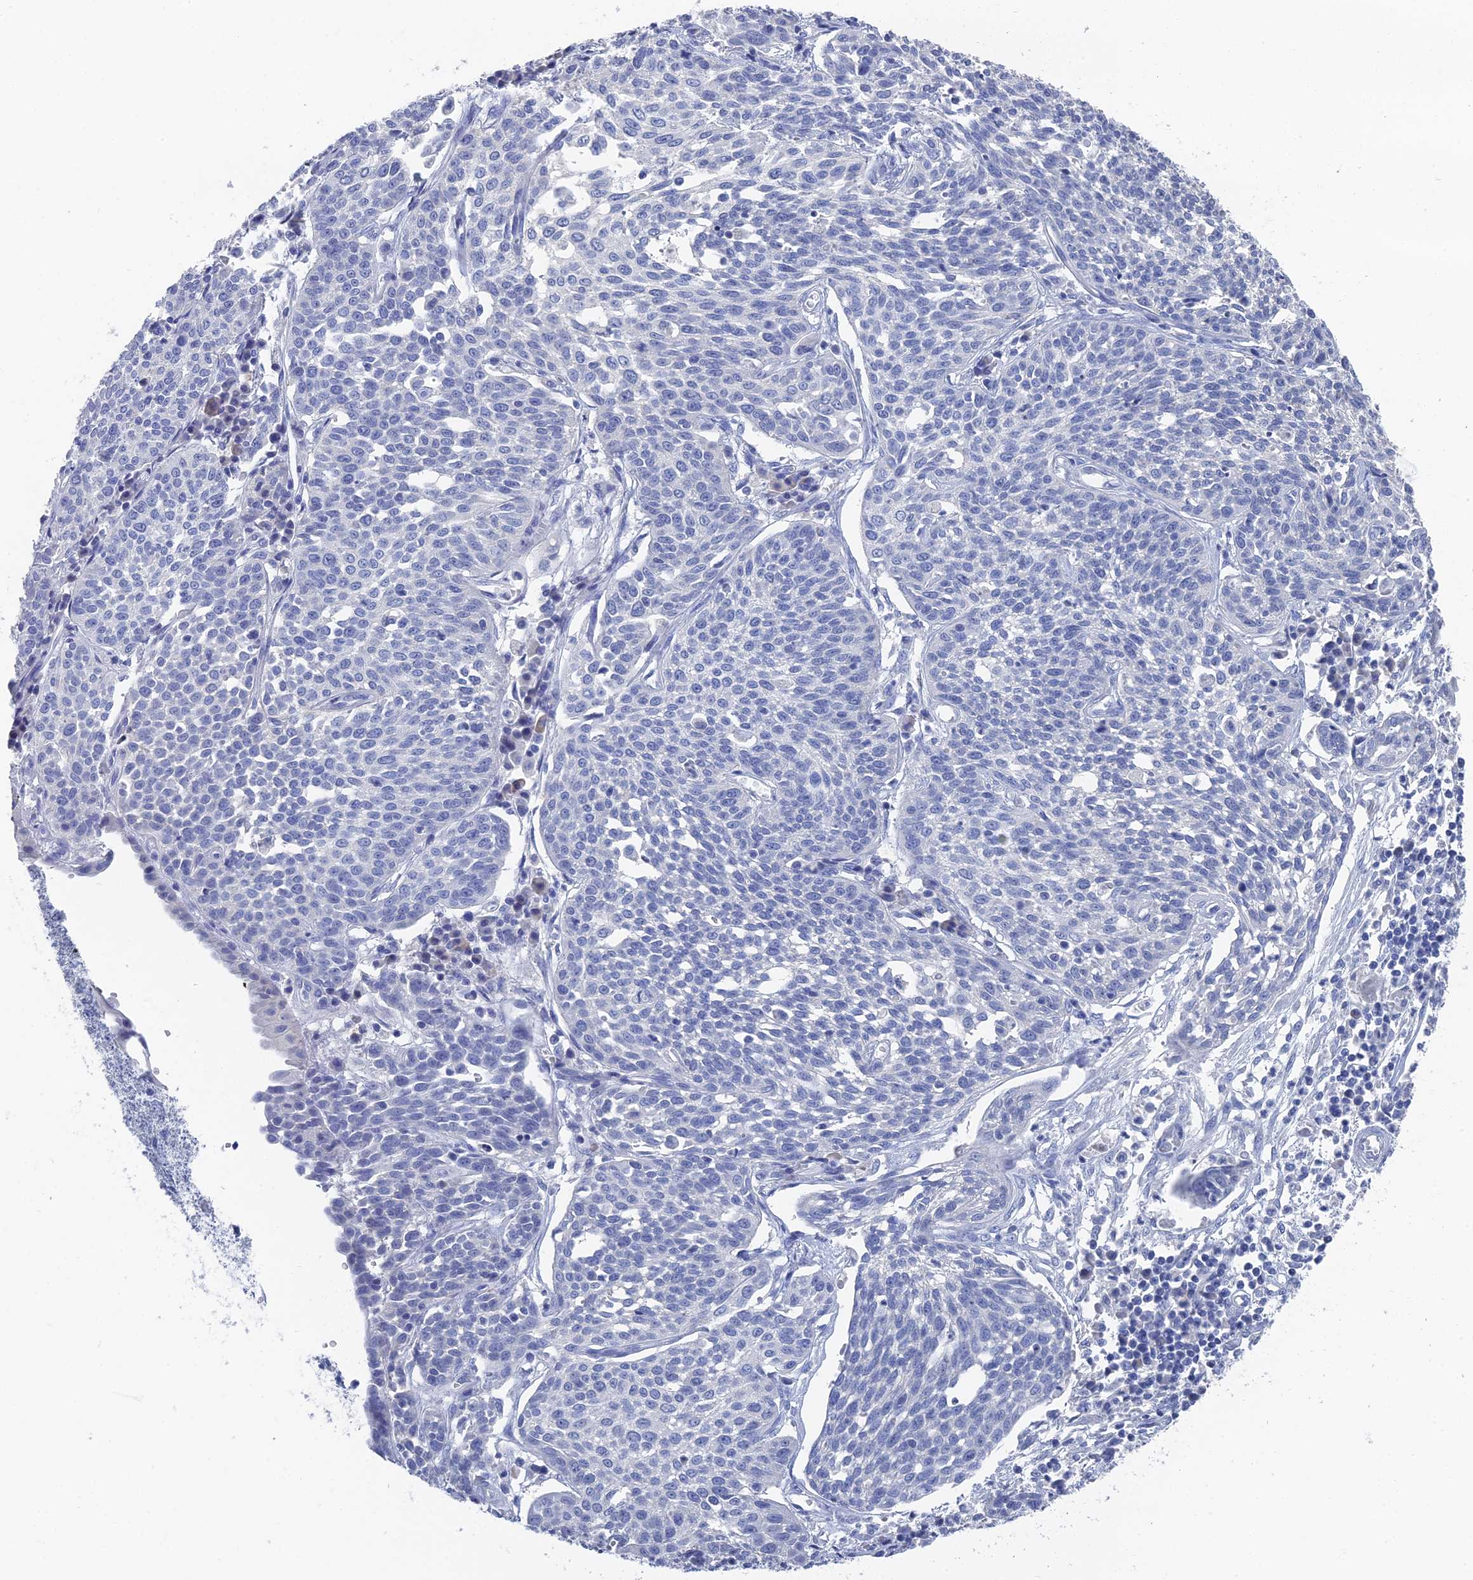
{"staining": {"intensity": "negative", "quantity": "none", "location": "none"}, "tissue": "cervical cancer", "cell_type": "Tumor cells", "image_type": "cancer", "snomed": [{"axis": "morphology", "description": "Squamous cell carcinoma, NOS"}, {"axis": "topography", "description": "Cervix"}], "caption": "This photomicrograph is of squamous cell carcinoma (cervical) stained with IHC to label a protein in brown with the nuclei are counter-stained blue. There is no staining in tumor cells.", "gene": "GFAP", "patient": {"sex": "female", "age": 34}}